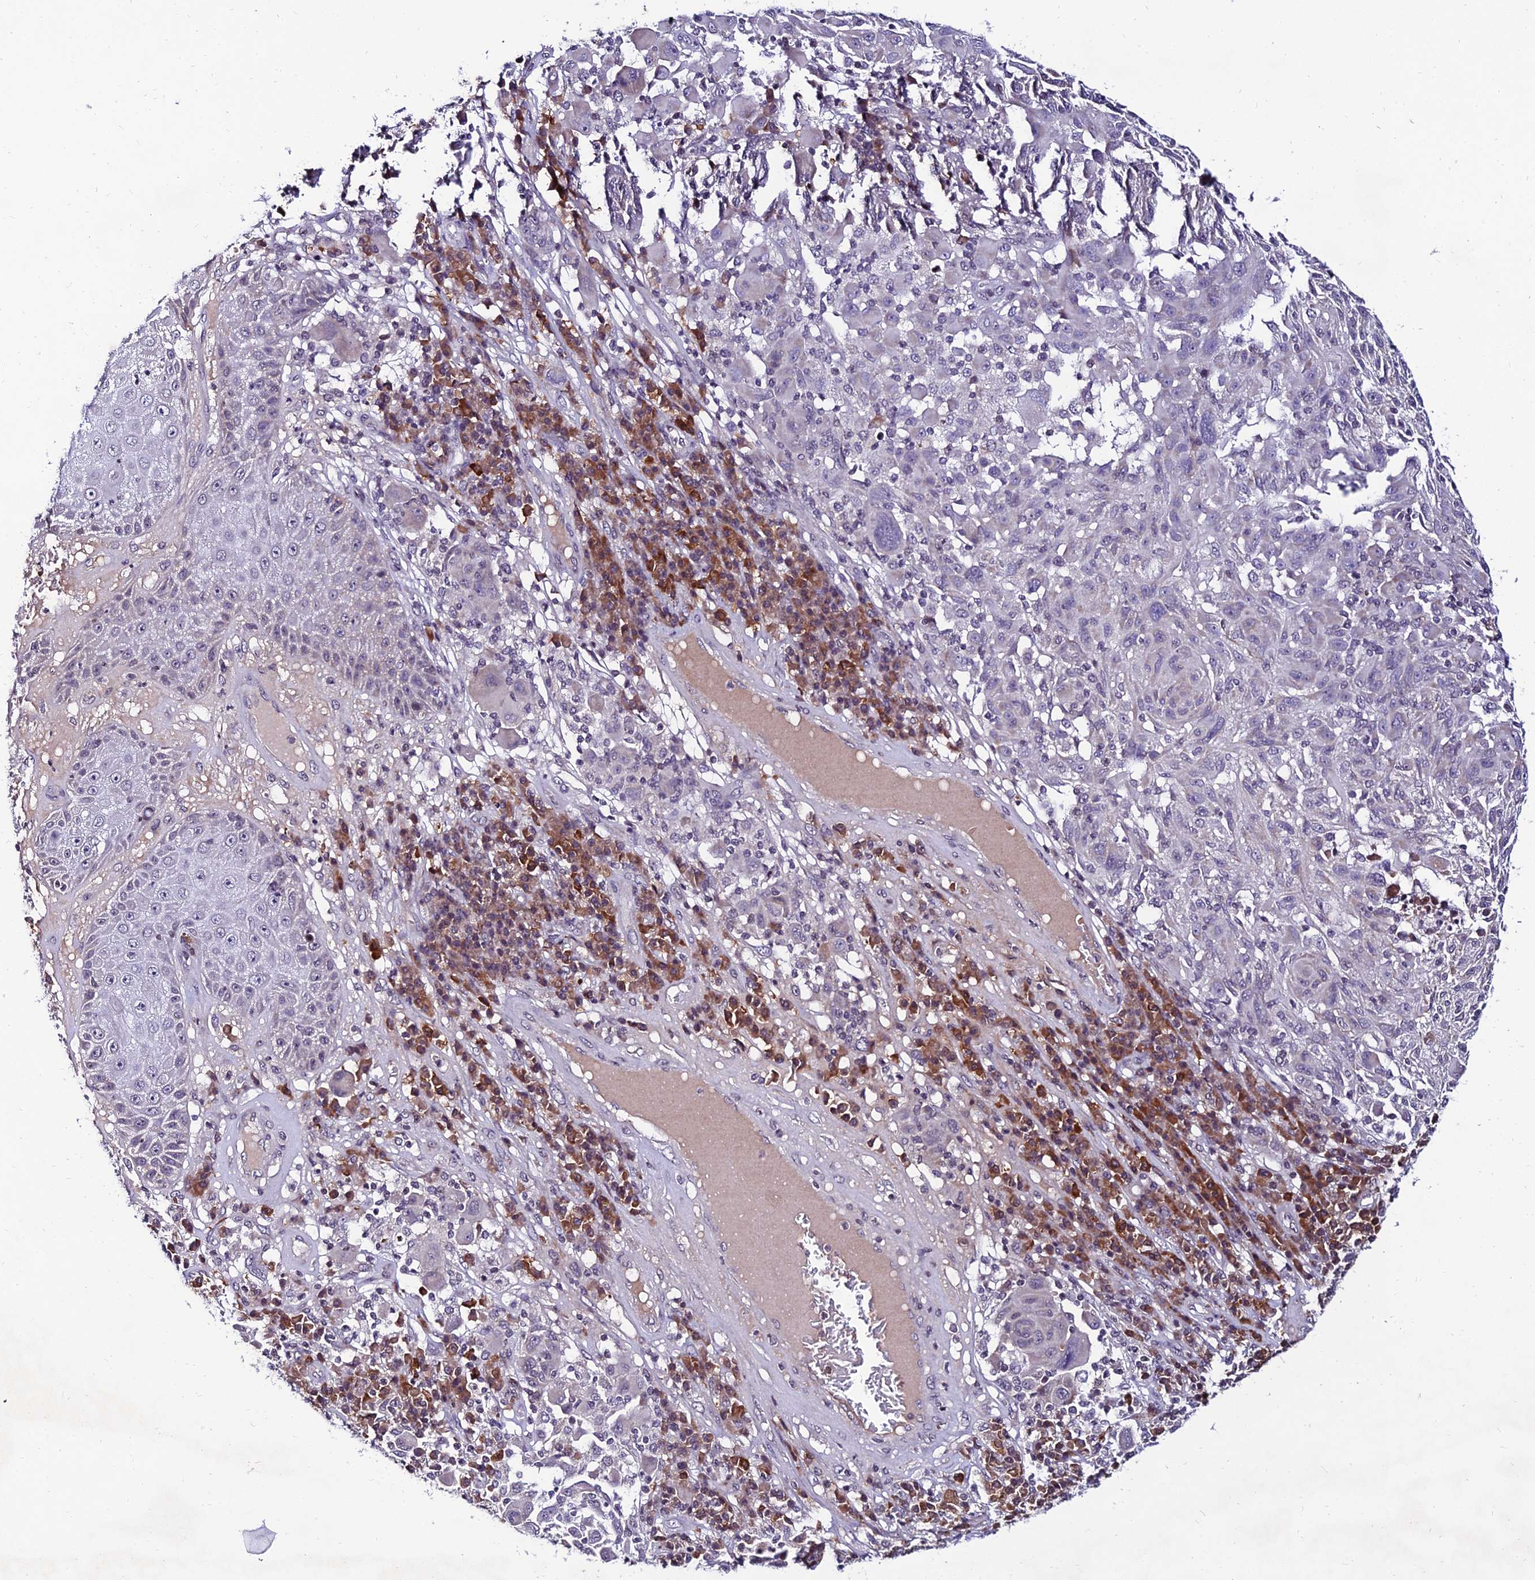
{"staining": {"intensity": "negative", "quantity": "none", "location": "none"}, "tissue": "melanoma", "cell_type": "Tumor cells", "image_type": "cancer", "snomed": [{"axis": "morphology", "description": "Malignant melanoma, NOS"}, {"axis": "topography", "description": "Skin"}], "caption": "Malignant melanoma was stained to show a protein in brown. There is no significant expression in tumor cells.", "gene": "CDNF", "patient": {"sex": "male", "age": 53}}